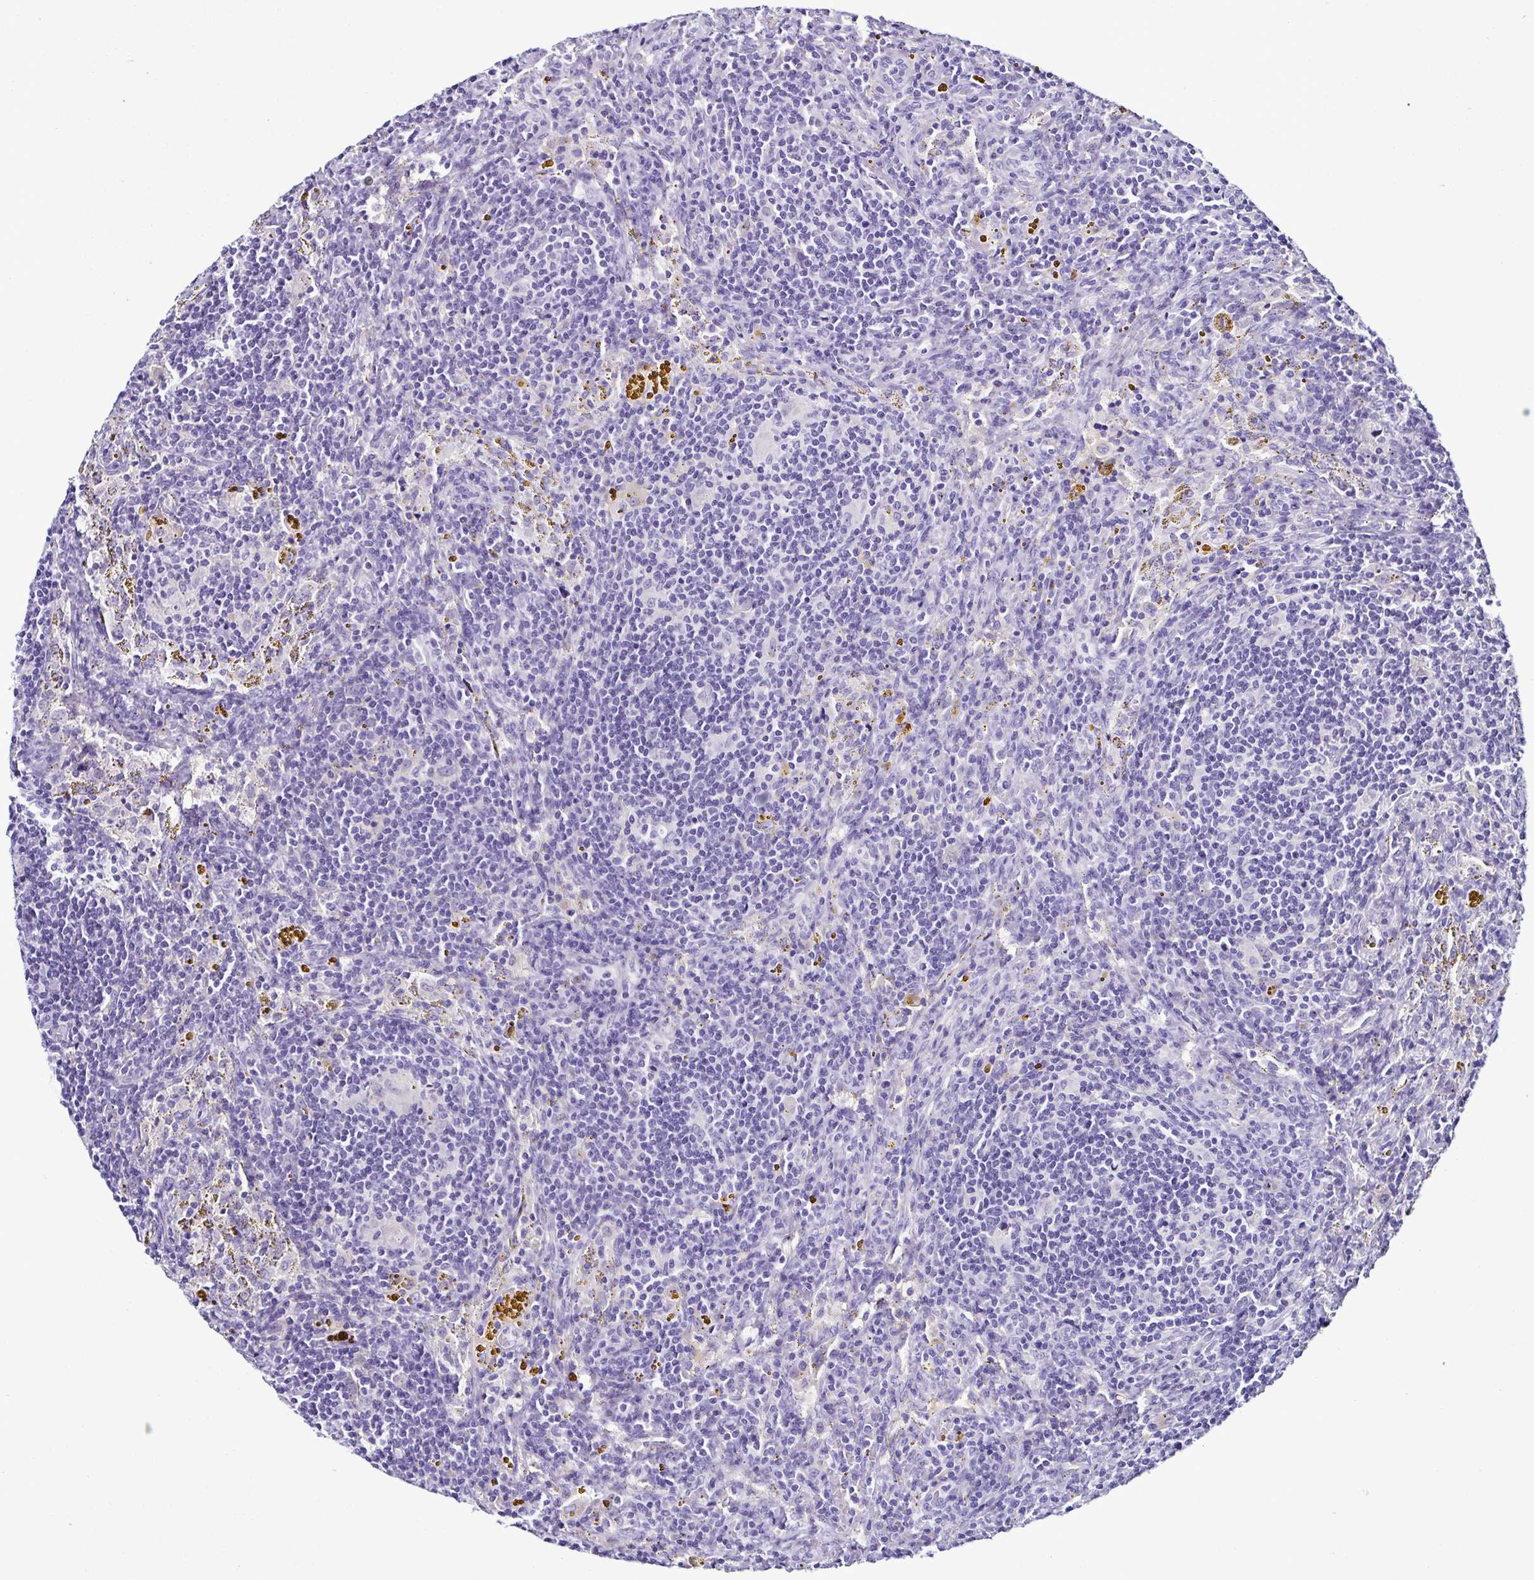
{"staining": {"intensity": "negative", "quantity": "none", "location": "none"}, "tissue": "lymphoma", "cell_type": "Tumor cells", "image_type": "cancer", "snomed": [{"axis": "morphology", "description": "Malignant lymphoma, non-Hodgkin's type, Low grade"}, {"axis": "topography", "description": "Spleen"}], "caption": "Image shows no protein positivity in tumor cells of low-grade malignant lymphoma, non-Hodgkin's type tissue.", "gene": "SRL", "patient": {"sex": "female", "age": 70}}